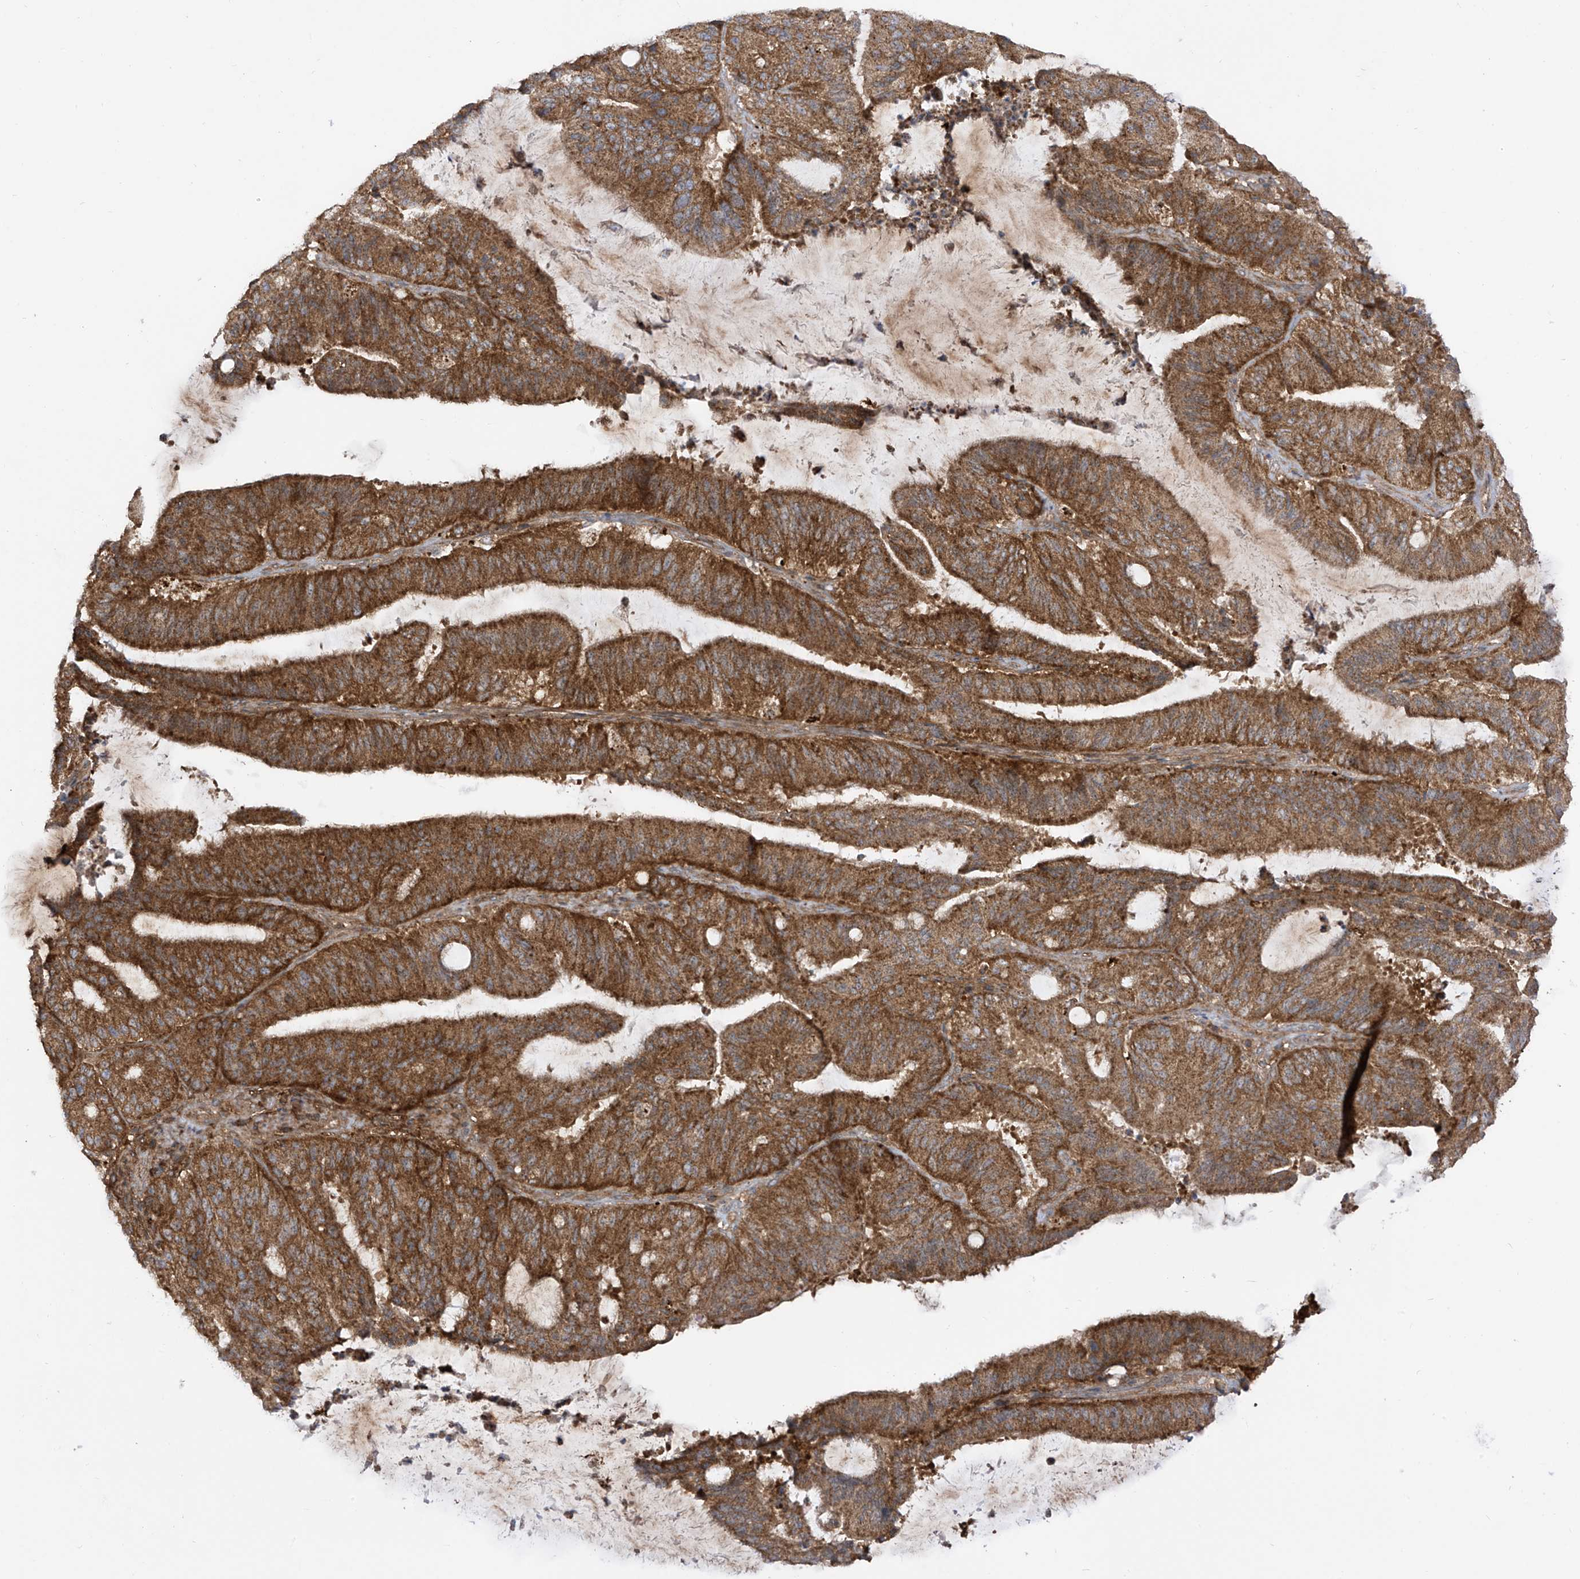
{"staining": {"intensity": "strong", "quantity": ">75%", "location": "cytoplasmic/membranous"}, "tissue": "liver cancer", "cell_type": "Tumor cells", "image_type": "cancer", "snomed": [{"axis": "morphology", "description": "Normal tissue, NOS"}, {"axis": "morphology", "description": "Cholangiocarcinoma"}, {"axis": "topography", "description": "Liver"}, {"axis": "topography", "description": "Peripheral nerve tissue"}], "caption": "A photomicrograph of liver cancer (cholangiocarcinoma) stained for a protein reveals strong cytoplasmic/membranous brown staining in tumor cells.", "gene": "REPS1", "patient": {"sex": "female", "age": 73}}